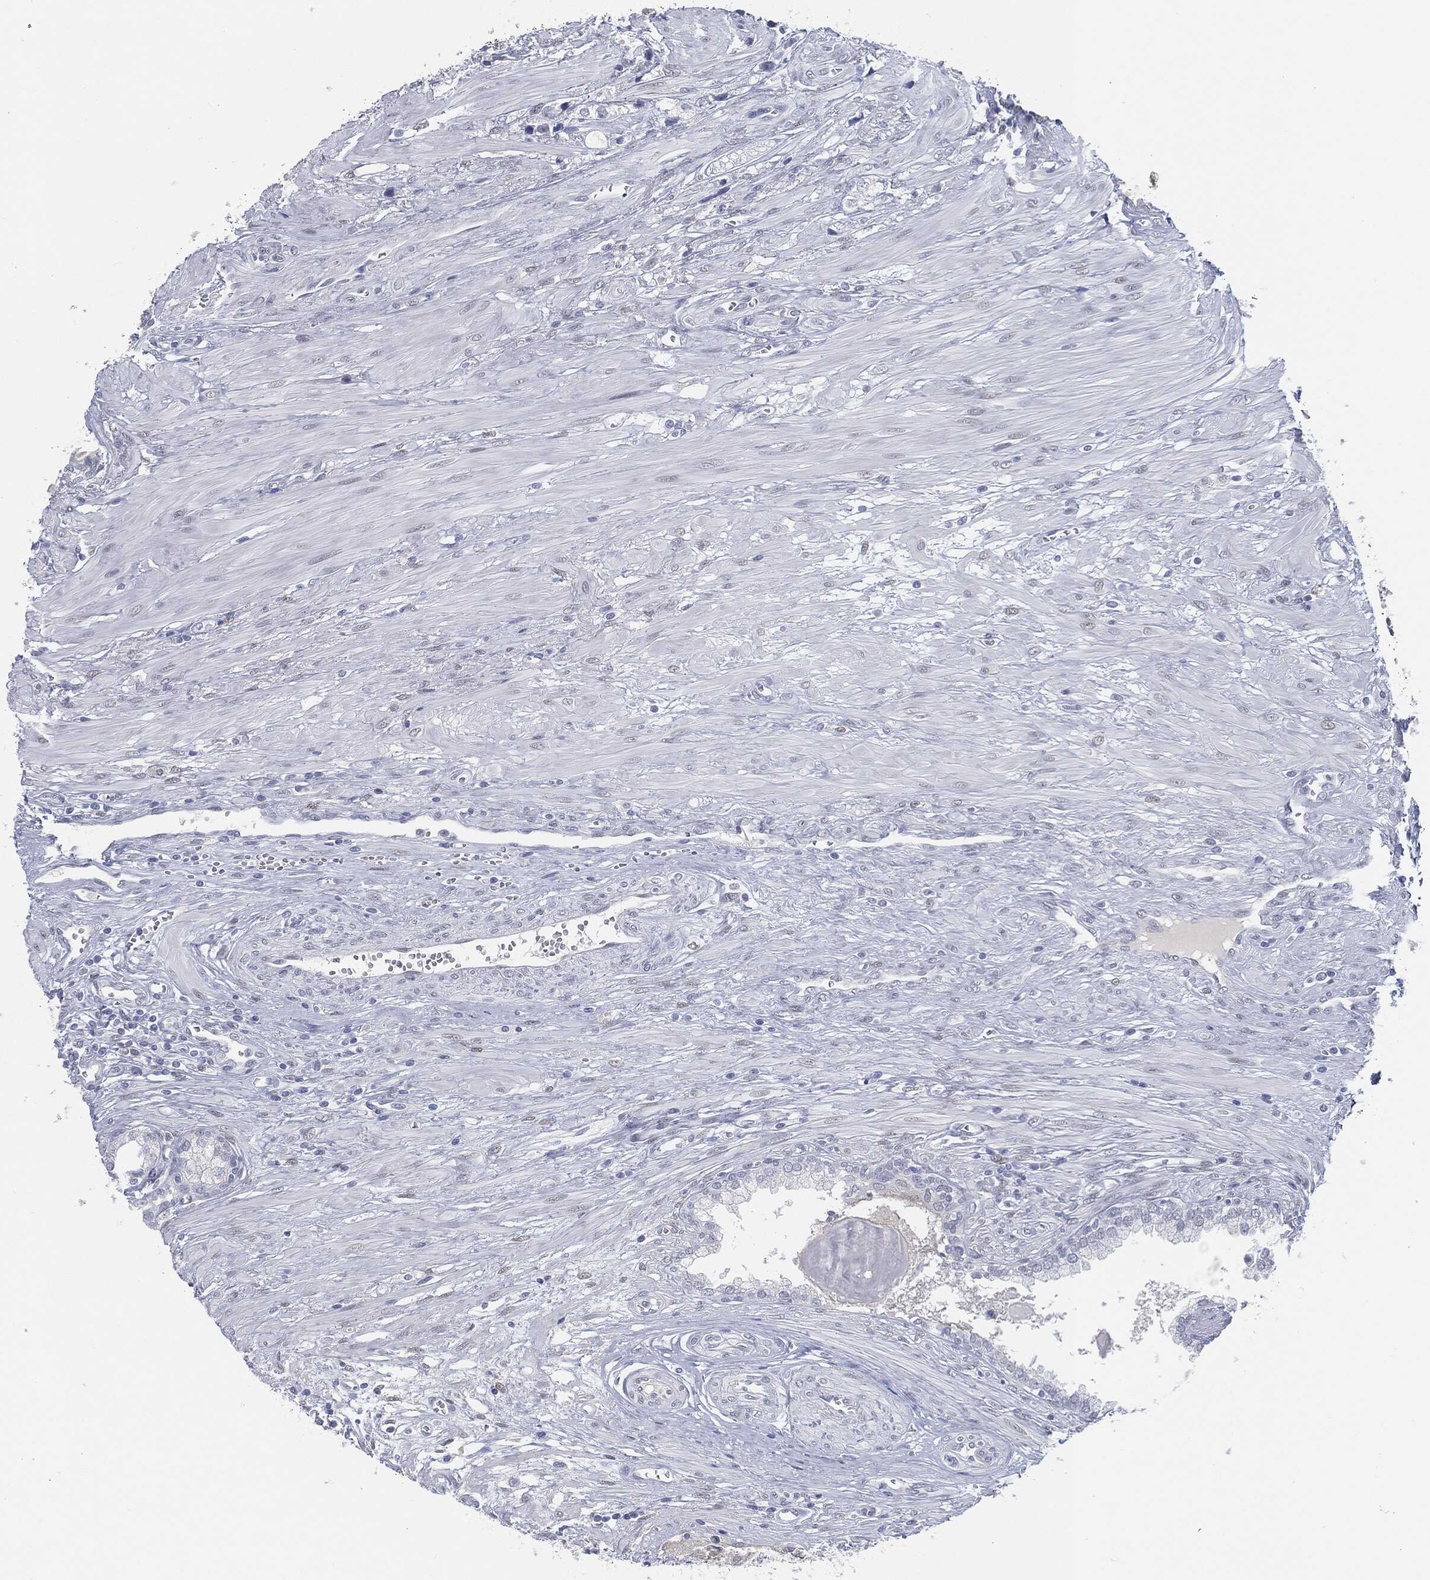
{"staining": {"intensity": "negative", "quantity": "none", "location": "none"}, "tissue": "prostate cancer", "cell_type": "Tumor cells", "image_type": "cancer", "snomed": [{"axis": "morphology", "description": "Adenocarcinoma, NOS"}, {"axis": "topography", "description": "Prostate and seminal vesicle, NOS"}, {"axis": "topography", "description": "Prostate"}], "caption": "Immunohistochemistry photomicrograph of human prostate cancer stained for a protein (brown), which demonstrates no expression in tumor cells.", "gene": "PROM1", "patient": {"sex": "male", "age": 79}}